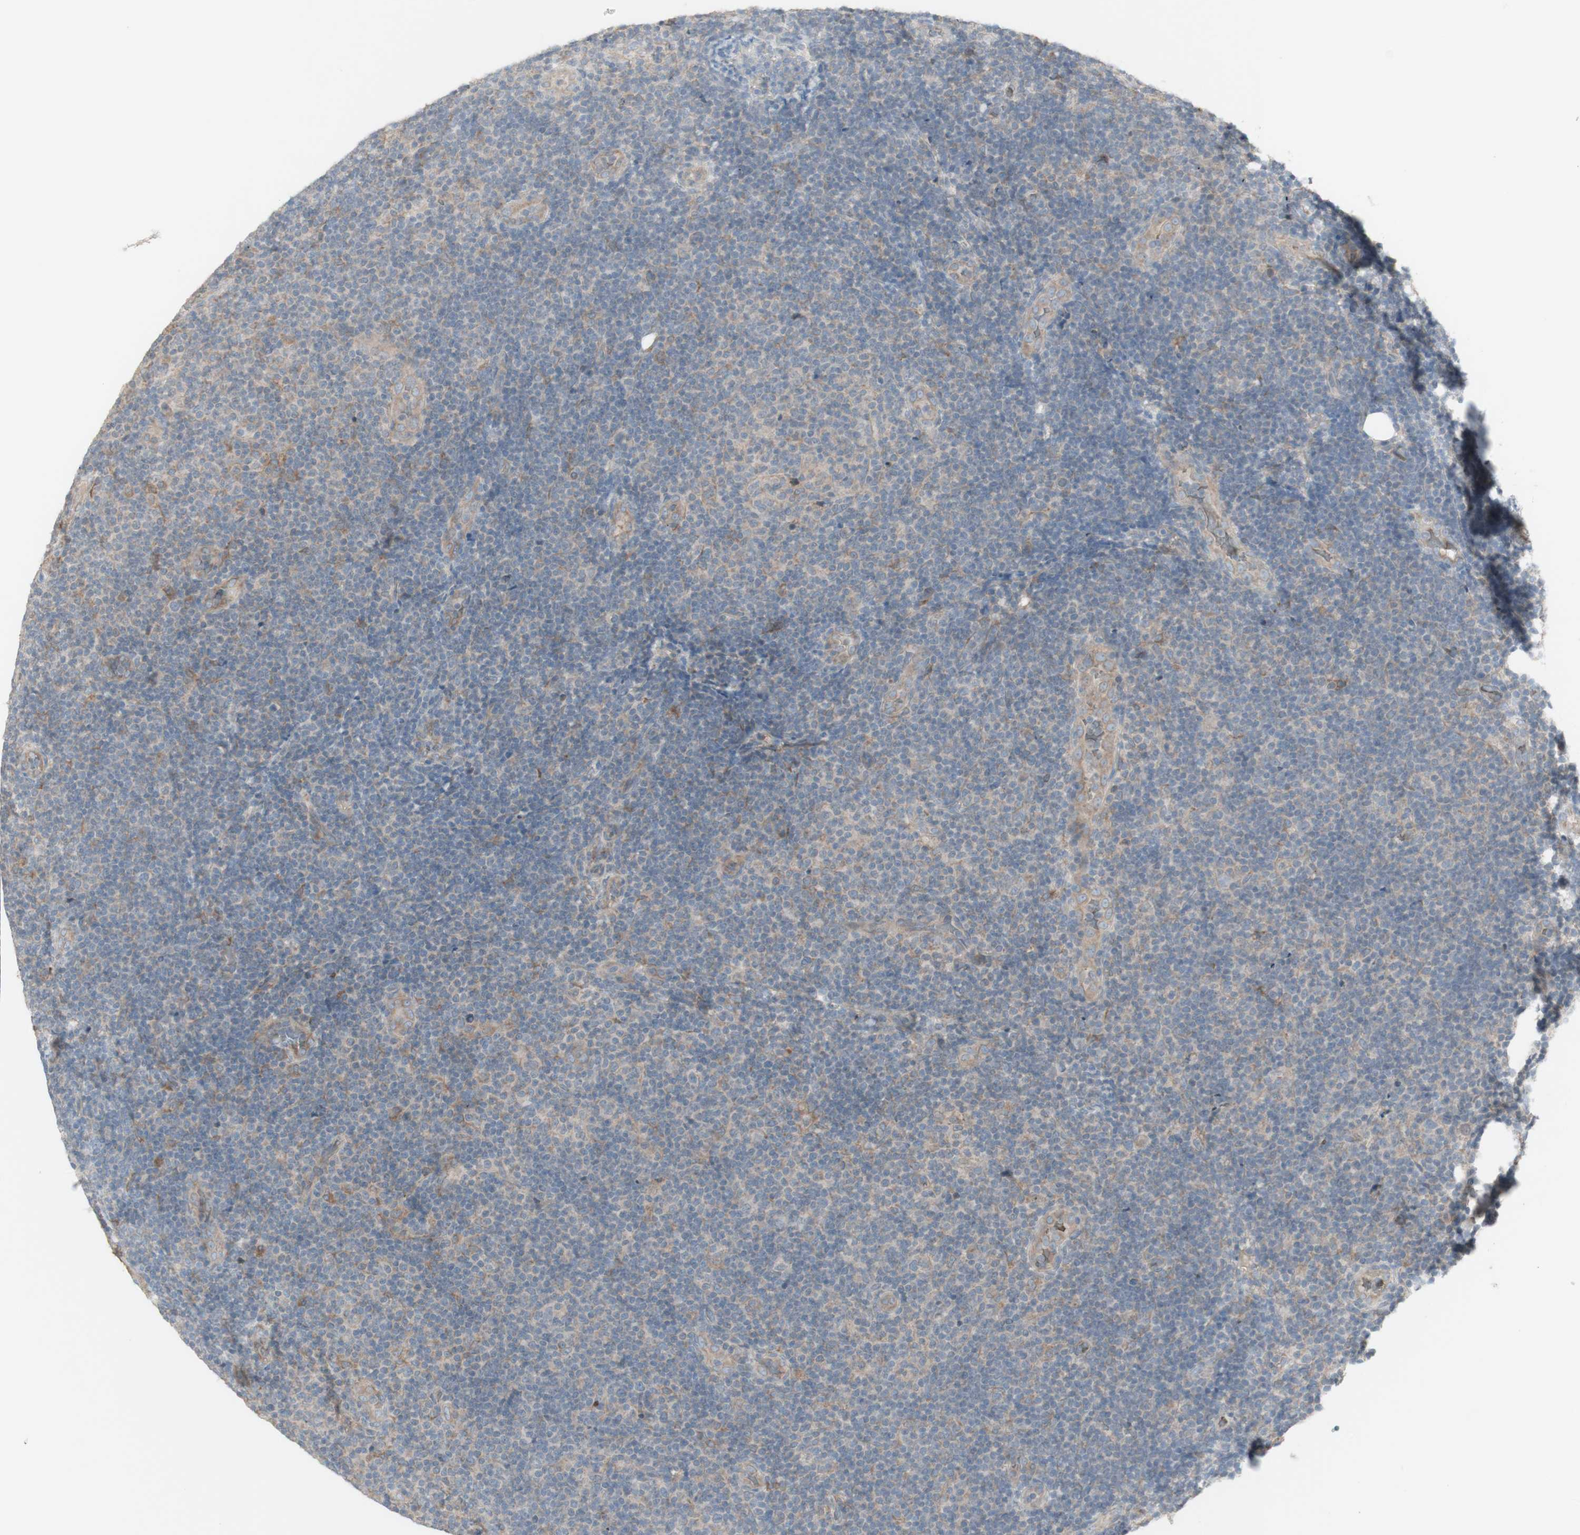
{"staining": {"intensity": "weak", "quantity": "<25%", "location": "cytoplasmic/membranous"}, "tissue": "lymphoma", "cell_type": "Tumor cells", "image_type": "cancer", "snomed": [{"axis": "morphology", "description": "Malignant lymphoma, non-Hodgkin's type, Low grade"}, {"axis": "topography", "description": "Lymph node"}], "caption": "Protein analysis of lymphoma displays no significant positivity in tumor cells.", "gene": "PTGER4", "patient": {"sex": "male", "age": 83}}